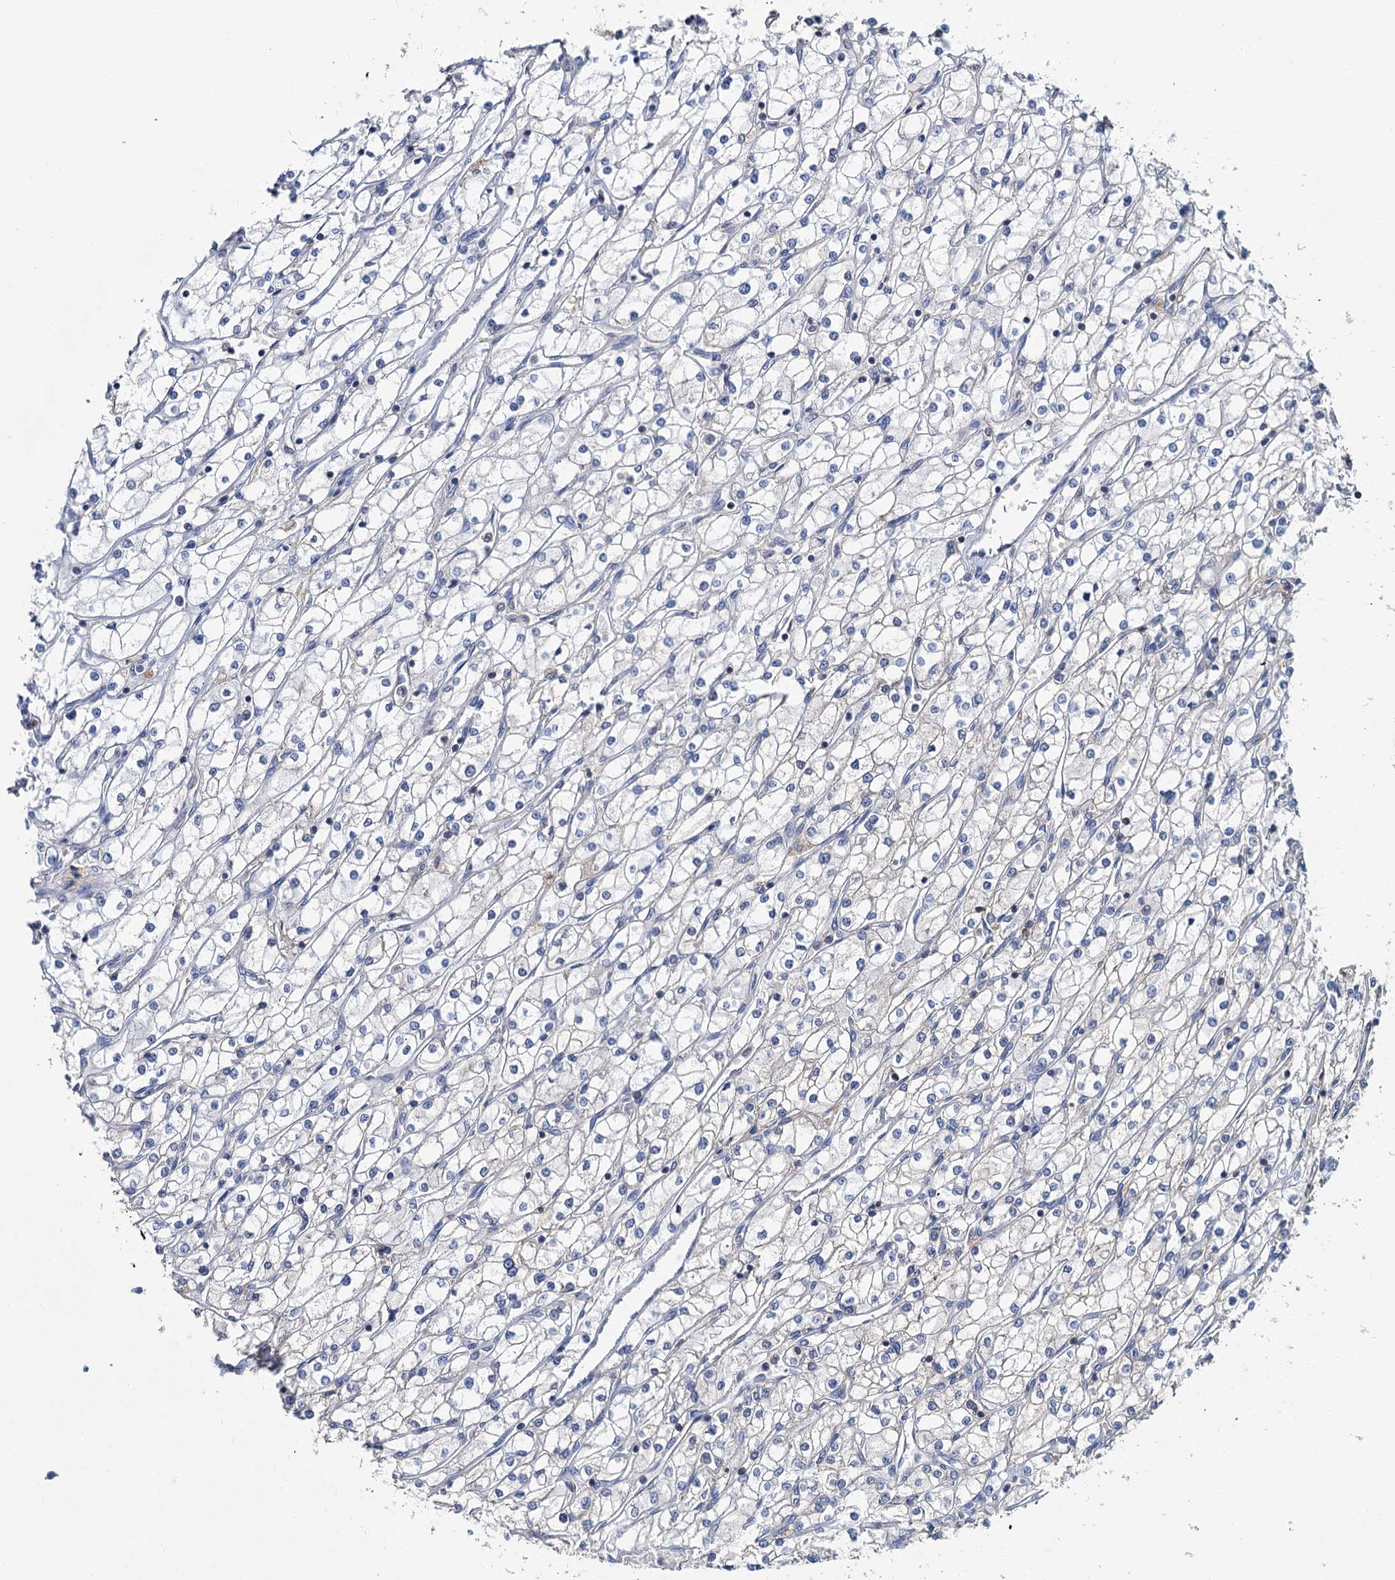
{"staining": {"intensity": "negative", "quantity": "none", "location": "none"}, "tissue": "renal cancer", "cell_type": "Tumor cells", "image_type": "cancer", "snomed": [{"axis": "morphology", "description": "Adenocarcinoma, NOS"}, {"axis": "topography", "description": "Kidney"}], "caption": "Tumor cells show no significant staining in renal adenocarcinoma. (Brightfield microscopy of DAB immunohistochemistry at high magnification).", "gene": "FGFR2", "patient": {"sex": "male", "age": 80}}